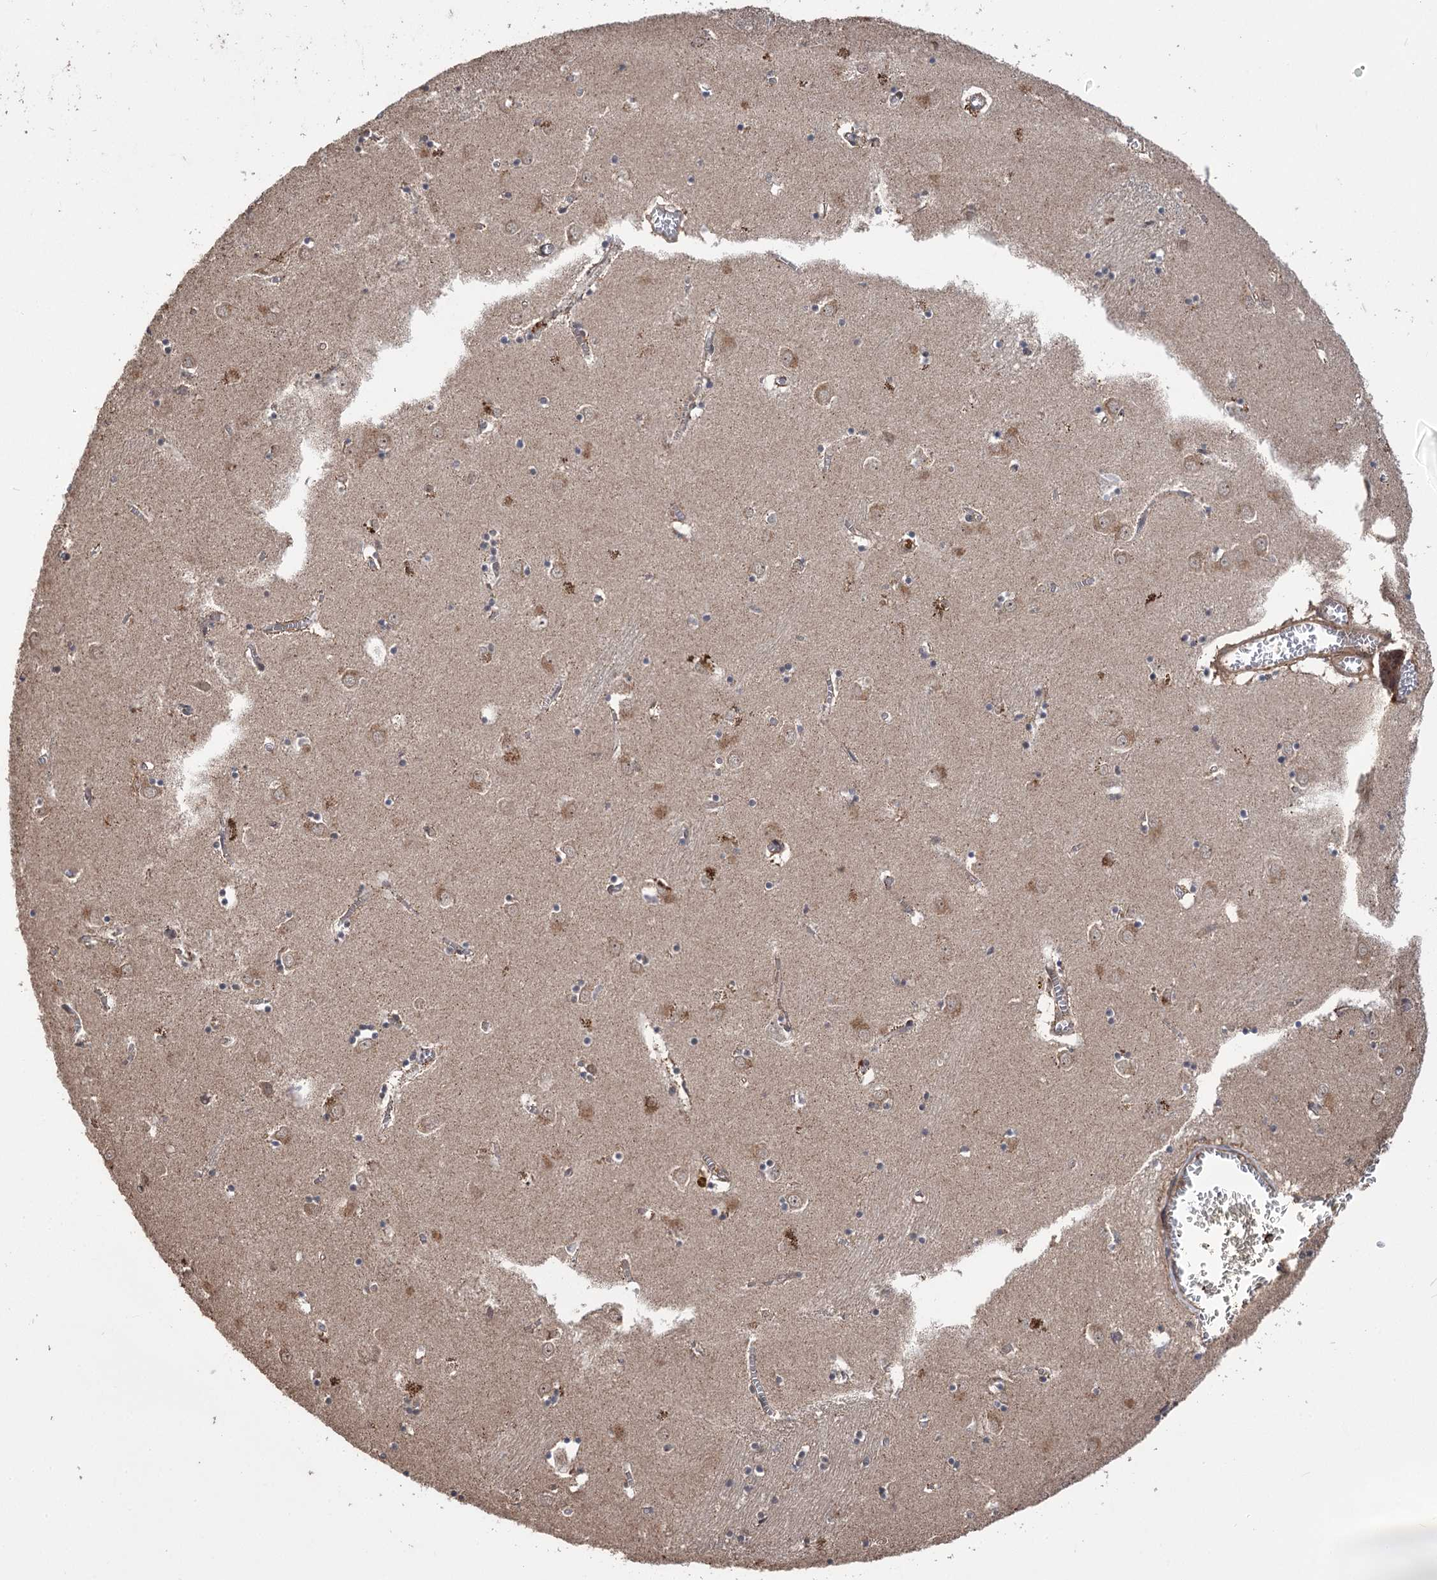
{"staining": {"intensity": "weak", "quantity": "25%-75%", "location": "cytoplasmic/membranous"}, "tissue": "caudate", "cell_type": "Glial cells", "image_type": "normal", "snomed": [{"axis": "morphology", "description": "Normal tissue, NOS"}, {"axis": "topography", "description": "Lateral ventricle wall"}], "caption": "An image of human caudate stained for a protein shows weak cytoplasmic/membranous brown staining in glial cells. Immunohistochemistry stains the protein in brown and the nuclei are stained blue.", "gene": "TENM2", "patient": {"sex": "male", "age": 70}}